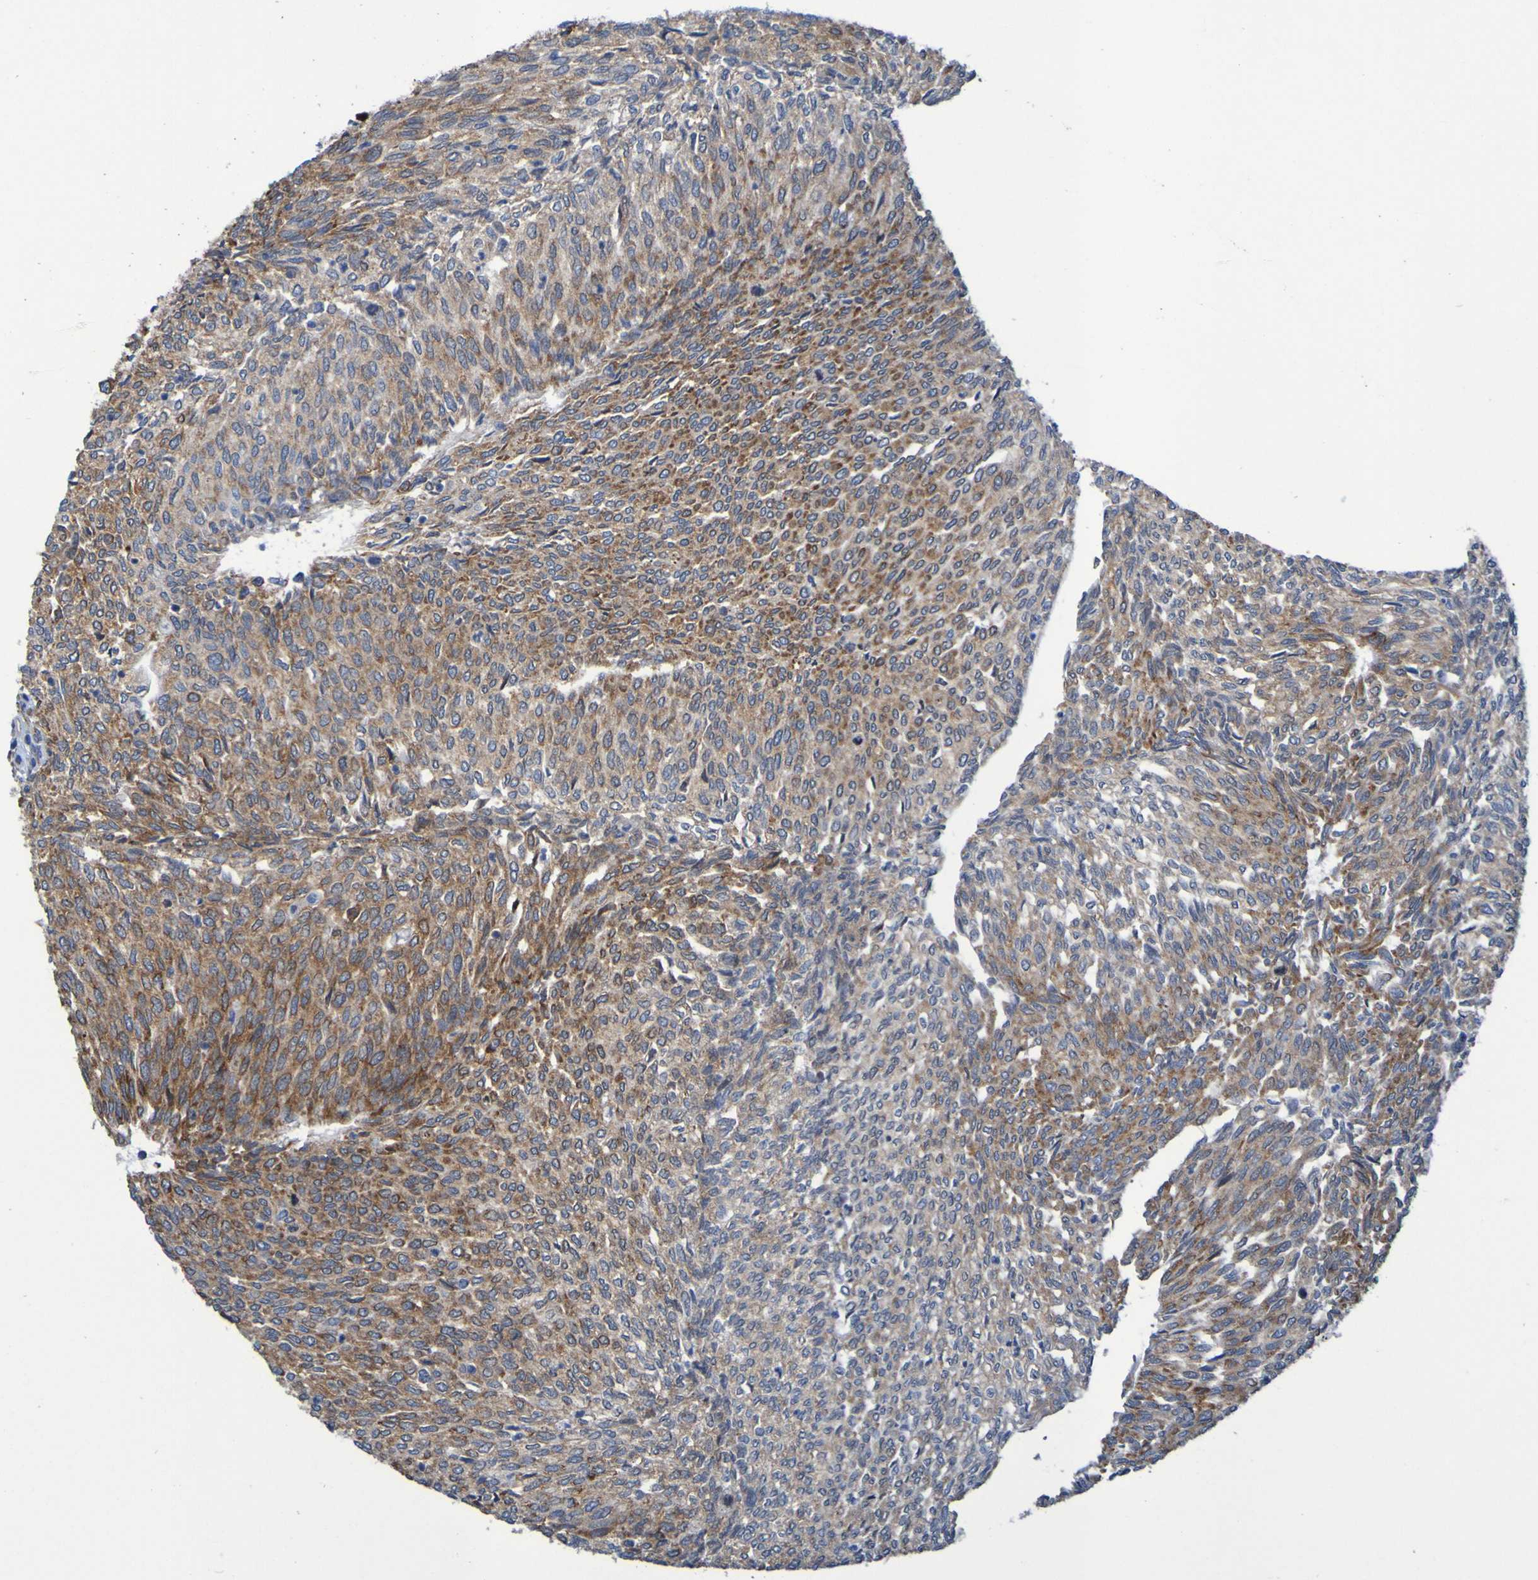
{"staining": {"intensity": "weak", "quantity": ">75%", "location": "cytoplasmic/membranous"}, "tissue": "urothelial cancer", "cell_type": "Tumor cells", "image_type": "cancer", "snomed": [{"axis": "morphology", "description": "Urothelial carcinoma, Low grade"}, {"axis": "topography", "description": "Urinary bladder"}], "caption": "DAB immunohistochemical staining of urothelial cancer shows weak cytoplasmic/membranous protein expression in about >75% of tumor cells. The protein of interest is stained brown, and the nuclei are stained in blue (DAB (3,3'-diaminobenzidine) IHC with brightfield microscopy, high magnification).", "gene": "FKBP3", "patient": {"sex": "female", "age": 79}}